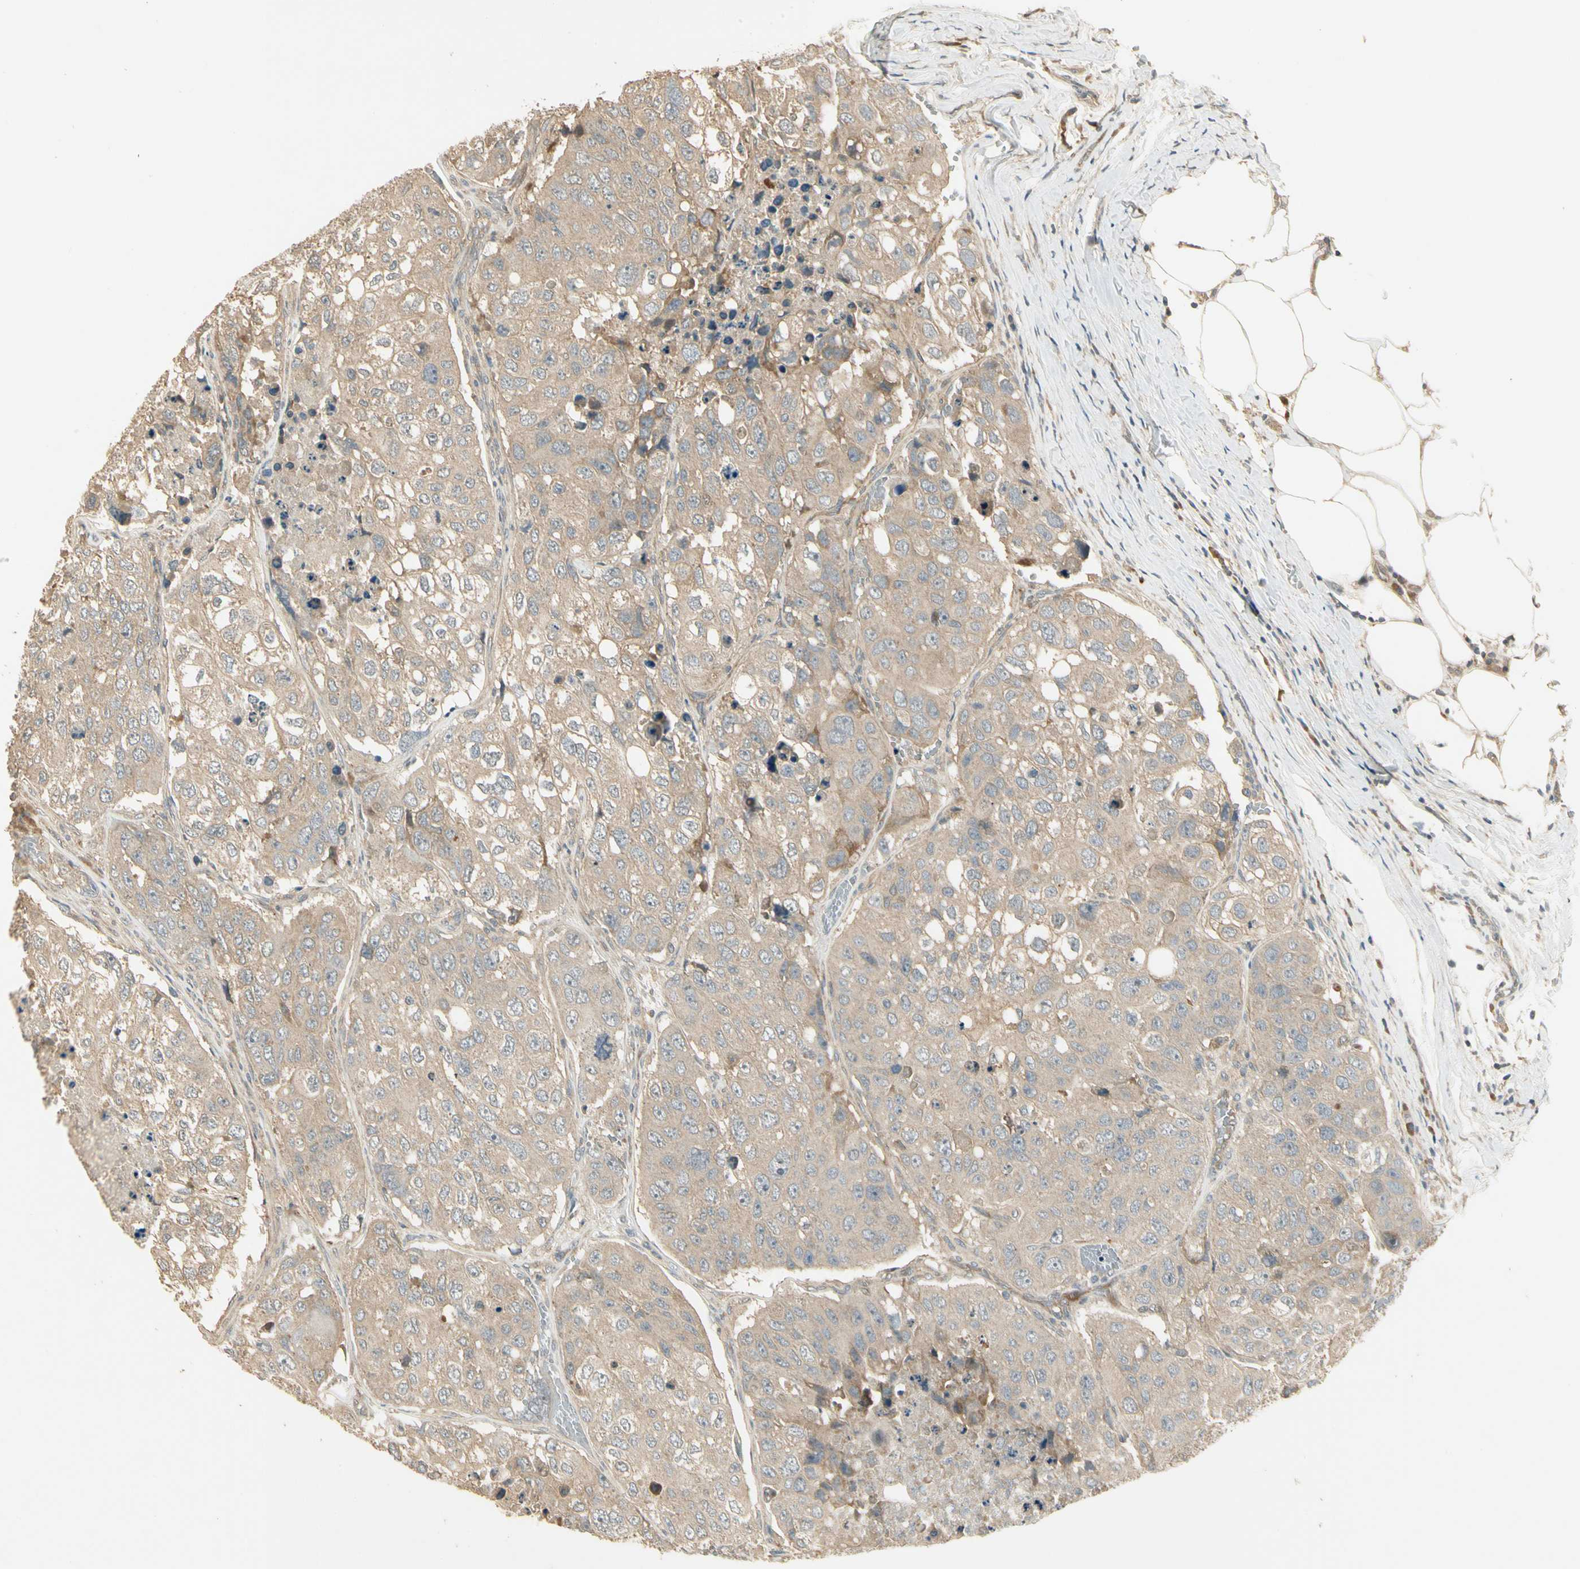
{"staining": {"intensity": "weak", "quantity": ">75%", "location": "cytoplasmic/membranous"}, "tissue": "urothelial cancer", "cell_type": "Tumor cells", "image_type": "cancer", "snomed": [{"axis": "morphology", "description": "Urothelial carcinoma, High grade"}, {"axis": "topography", "description": "Lymph node"}, {"axis": "topography", "description": "Urinary bladder"}], "caption": "Tumor cells reveal low levels of weak cytoplasmic/membranous expression in approximately >75% of cells in human urothelial cancer.", "gene": "ACVR1", "patient": {"sex": "male", "age": 51}}